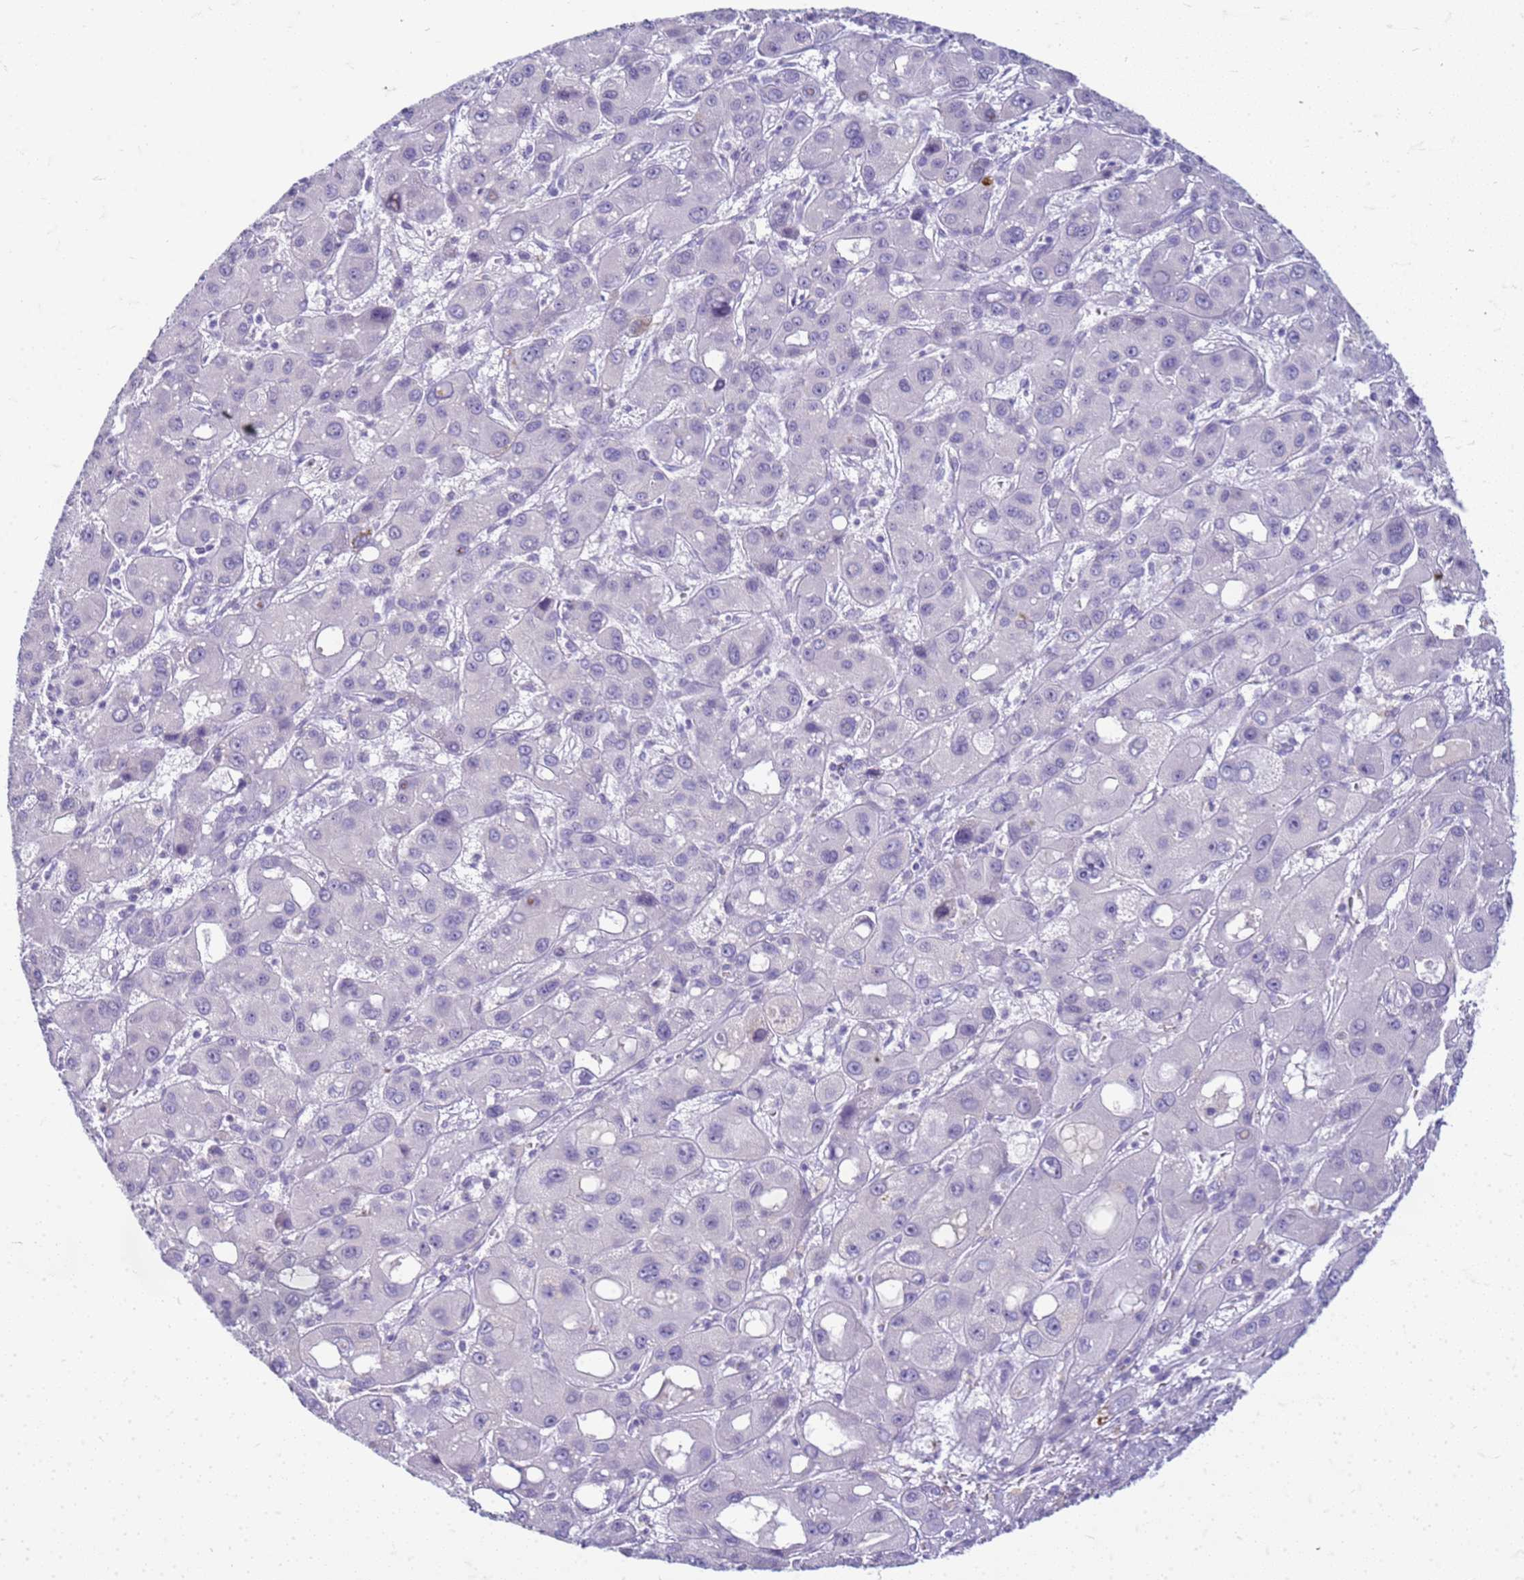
{"staining": {"intensity": "negative", "quantity": "none", "location": "none"}, "tissue": "liver cancer", "cell_type": "Tumor cells", "image_type": "cancer", "snomed": [{"axis": "morphology", "description": "Carcinoma, Hepatocellular, NOS"}, {"axis": "topography", "description": "Liver"}], "caption": "Human liver cancer stained for a protein using immunohistochemistry exhibits no positivity in tumor cells.", "gene": "CFAP100", "patient": {"sex": "male", "age": 55}}